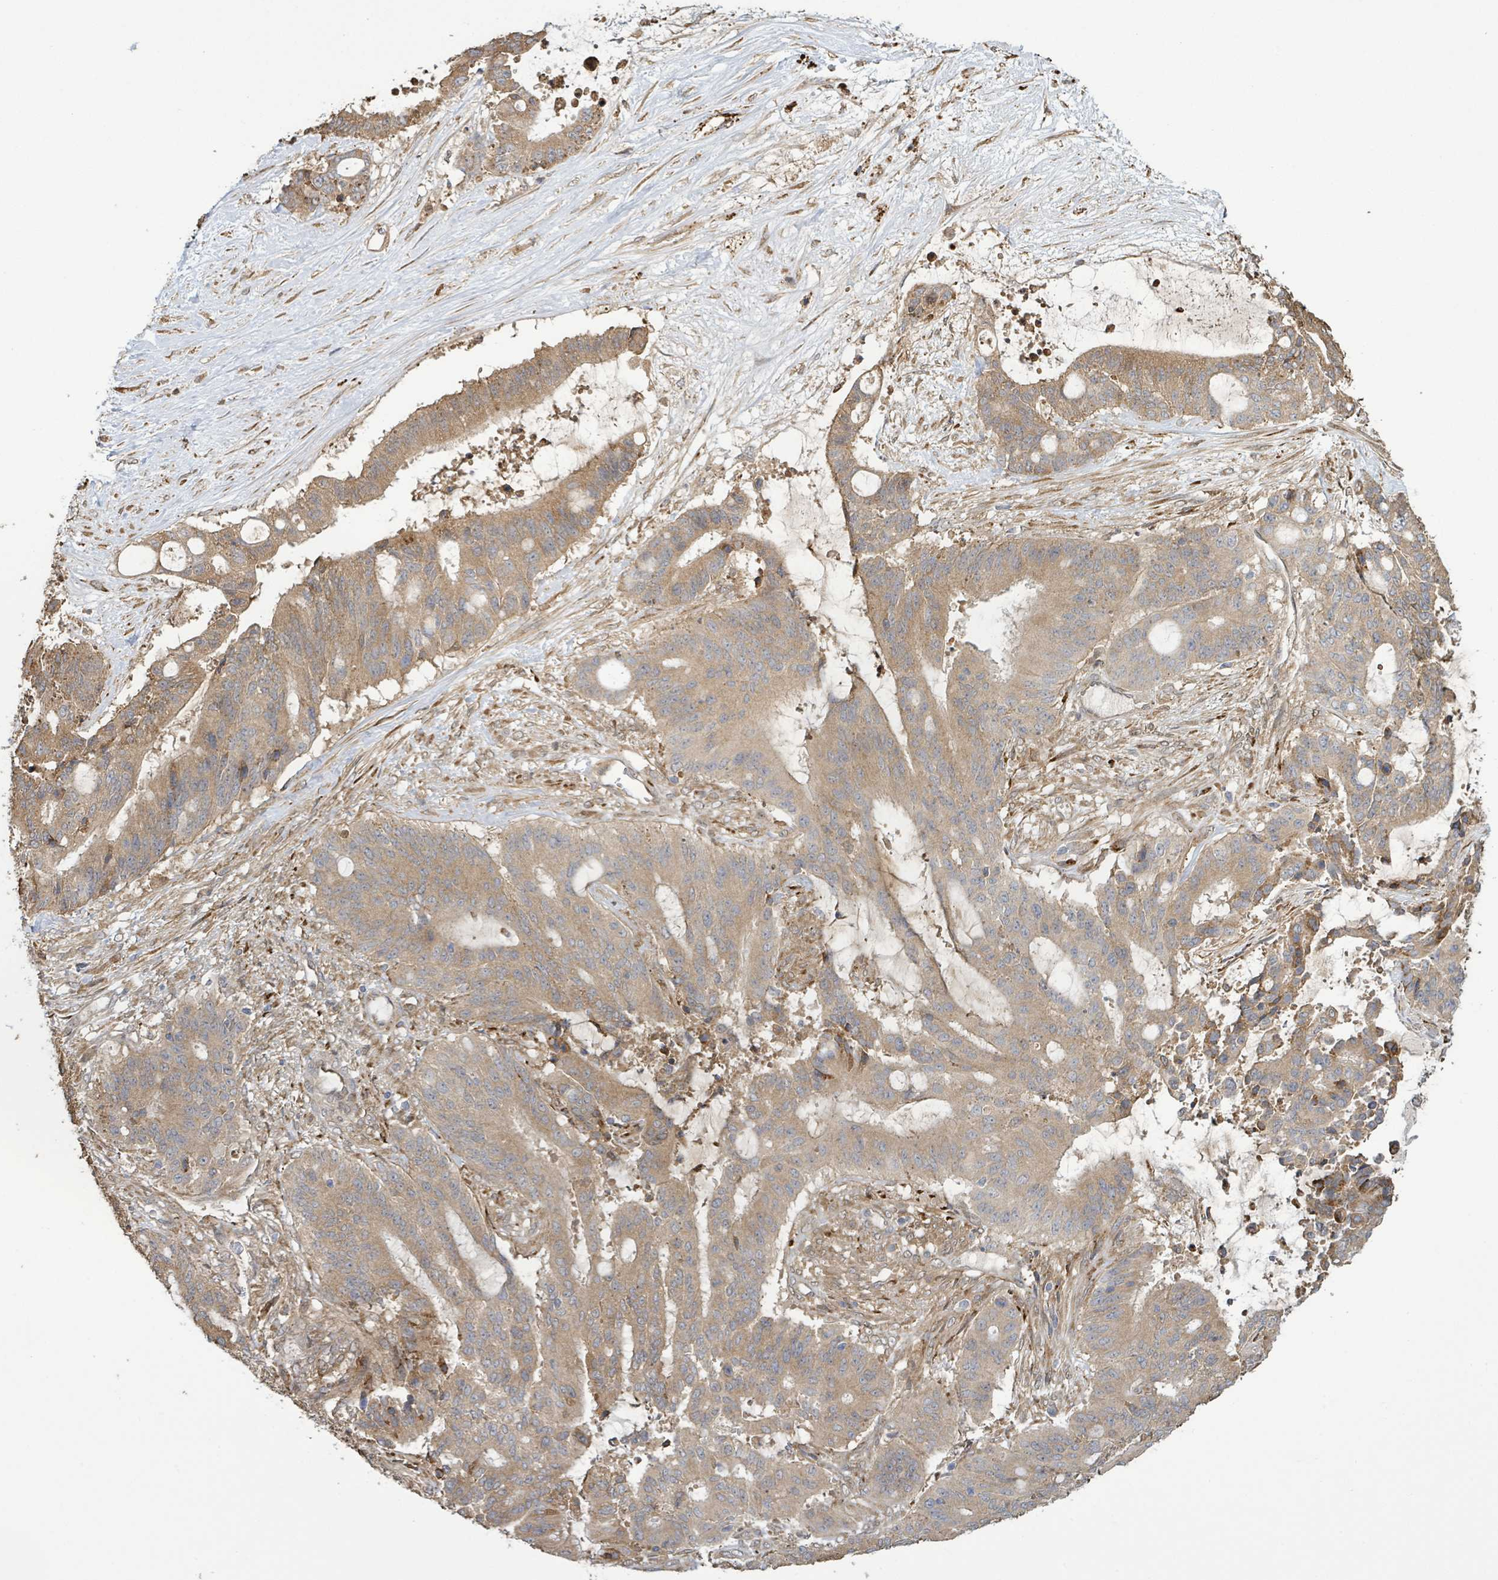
{"staining": {"intensity": "moderate", "quantity": ">75%", "location": "cytoplasmic/membranous"}, "tissue": "liver cancer", "cell_type": "Tumor cells", "image_type": "cancer", "snomed": [{"axis": "morphology", "description": "Normal tissue, NOS"}, {"axis": "morphology", "description": "Cholangiocarcinoma"}, {"axis": "topography", "description": "Liver"}, {"axis": "topography", "description": "Peripheral nerve tissue"}], "caption": "Human liver cancer stained with a protein marker exhibits moderate staining in tumor cells.", "gene": "ARPIN", "patient": {"sex": "female", "age": 73}}